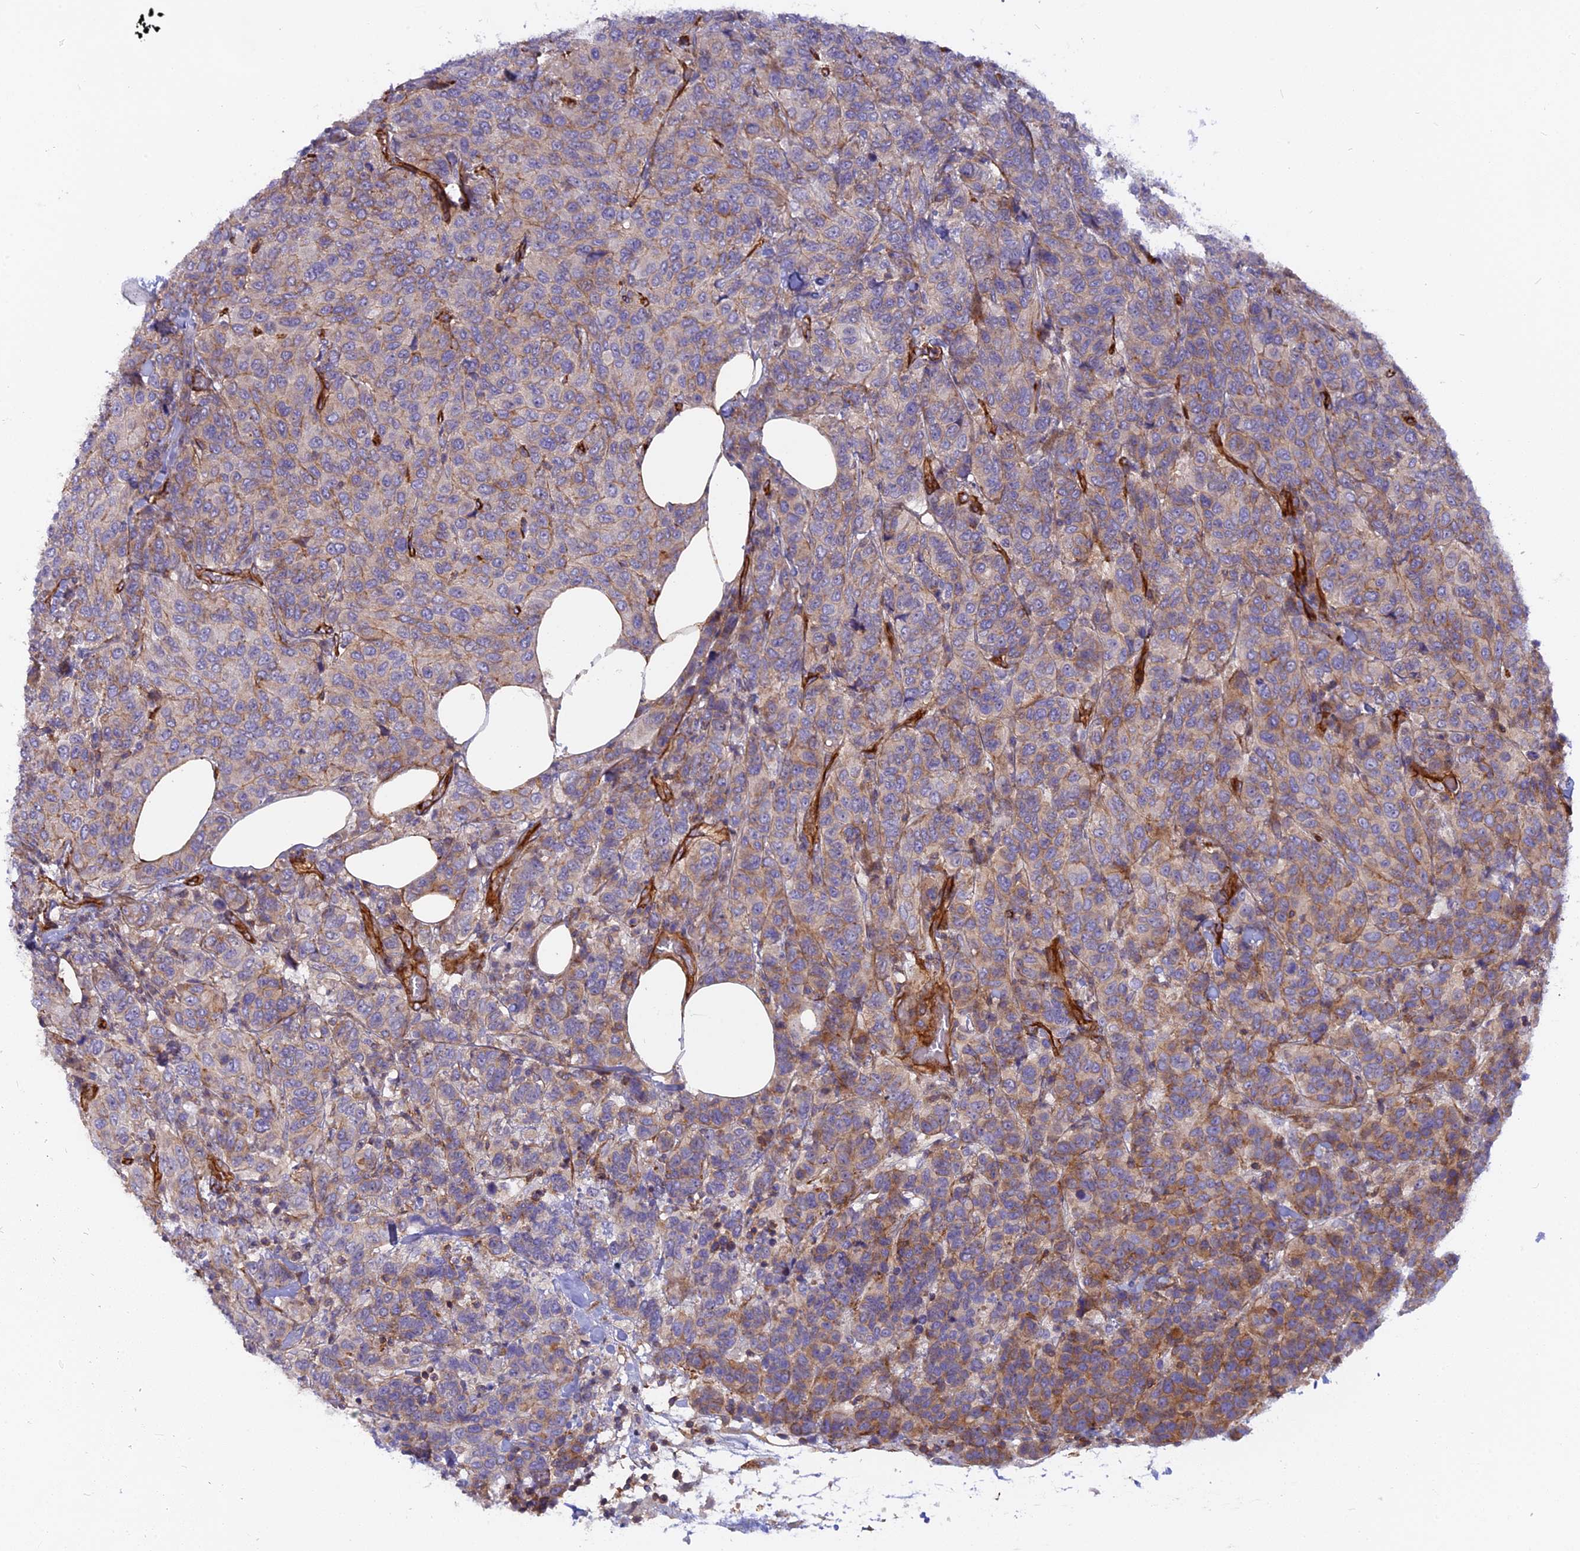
{"staining": {"intensity": "moderate", "quantity": "<25%", "location": "cytoplasmic/membranous"}, "tissue": "breast cancer", "cell_type": "Tumor cells", "image_type": "cancer", "snomed": [{"axis": "morphology", "description": "Duct carcinoma"}, {"axis": "topography", "description": "Breast"}], "caption": "A histopathology image of human intraductal carcinoma (breast) stained for a protein demonstrates moderate cytoplasmic/membranous brown staining in tumor cells. The staining was performed using DAB (3,3'-diaminobenzidine), with brown indicating positive protein expression. Nuclei are stained blue with hematoxylin.", "gene": "CNBD2", "patient": {"sex": "female", "age": 55}}